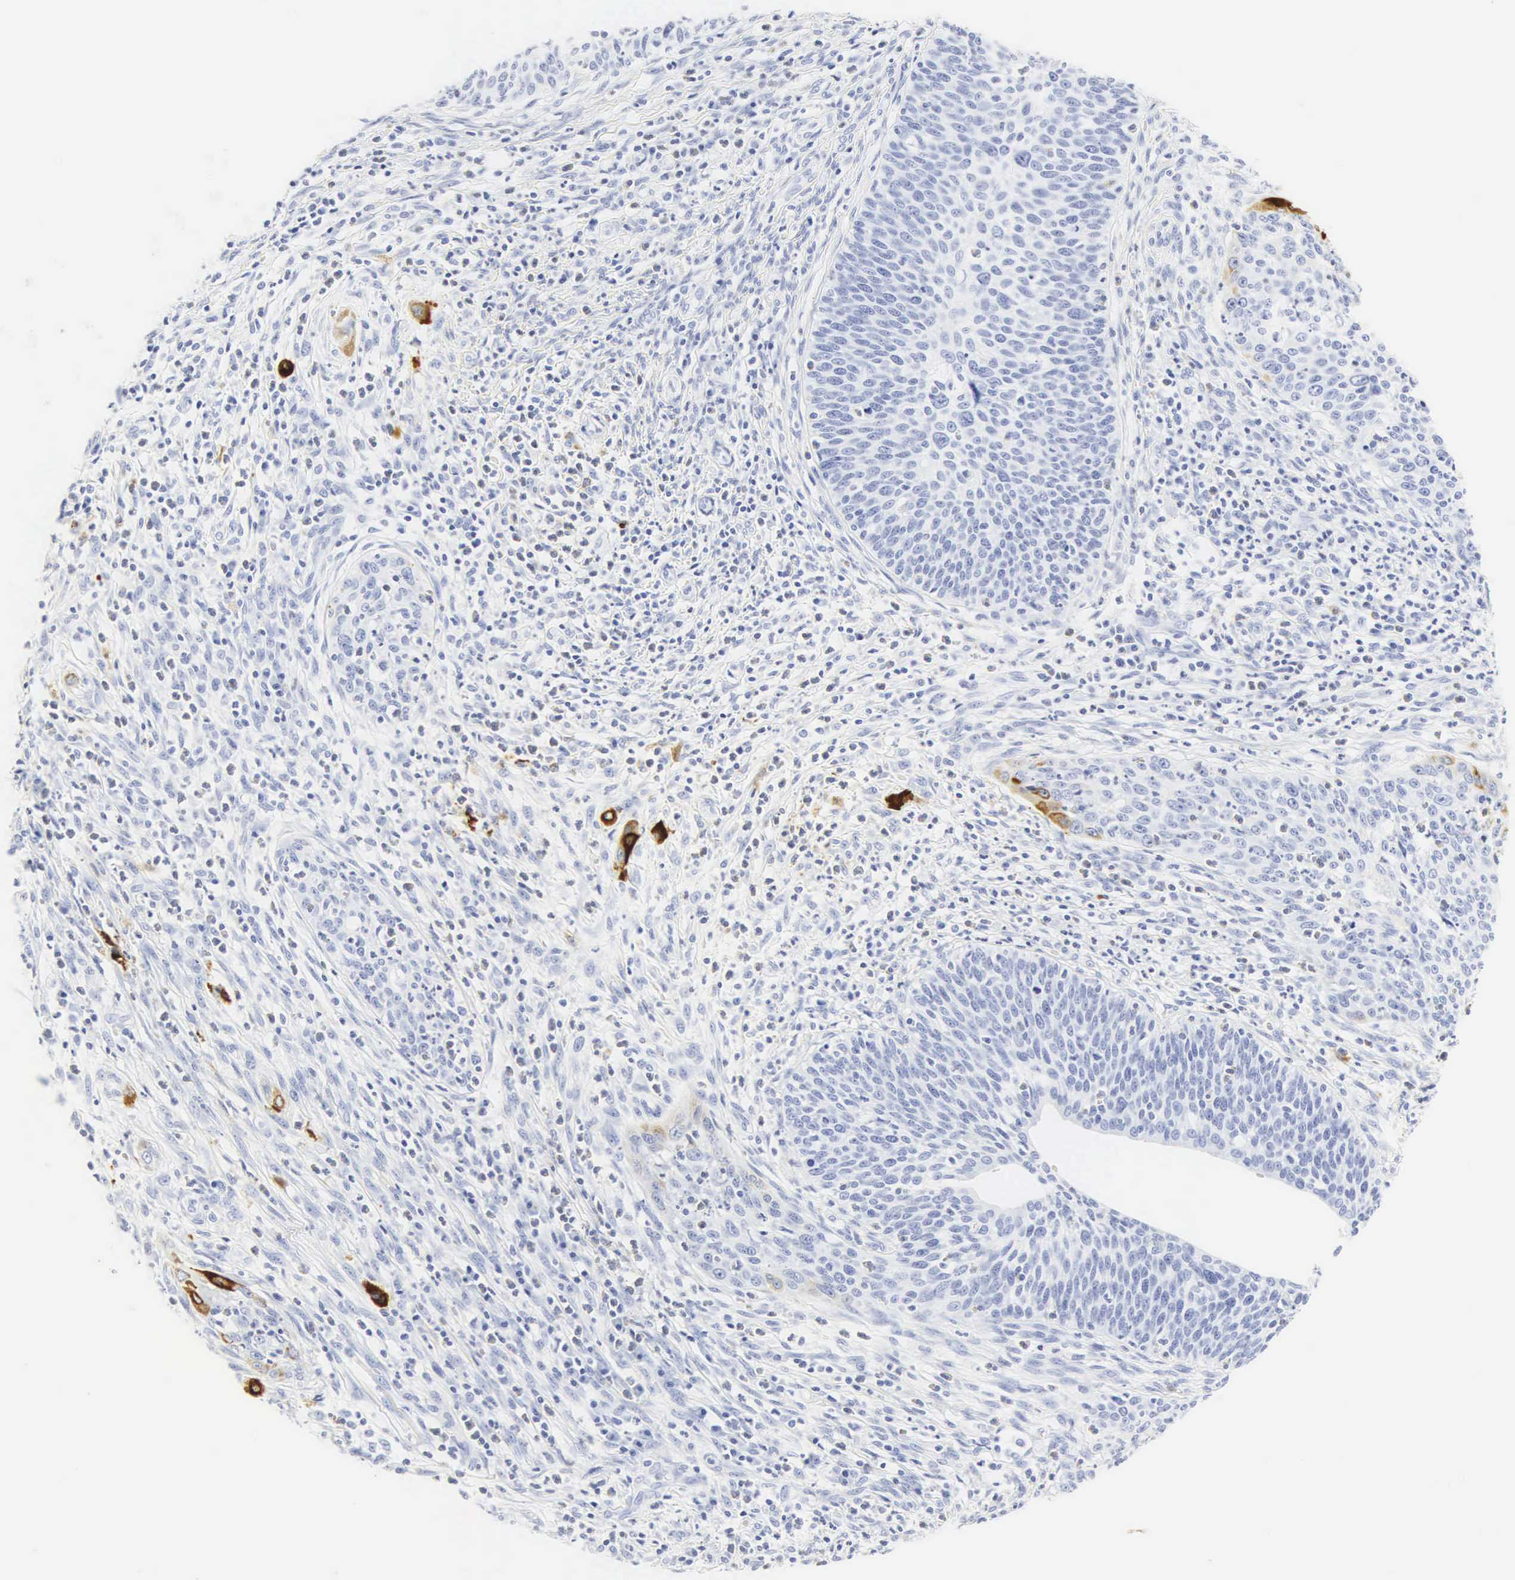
{"staining": {"intensity": "moderate", "quantity": "<25%", "location": "cytoplasmic/membranous"}, "tissue": "cervical cancer", "cell_type": "Tumor cells", "image_type": "cancer", "snomed": [{"axis": "morphology", "description": "Squamous cell carcinoma, NOS"}, {"axis": "topography", "description": "Cervix"}], "caption": "Immunohistochemistry (IHC) (DAB) staining of human cervical cancer shows moderate cytoplasmic/membranous protein staining in approximately <25% of tumor cells.", "gene": "CGB3", "patient": {"sex": "female", "age": 41}}